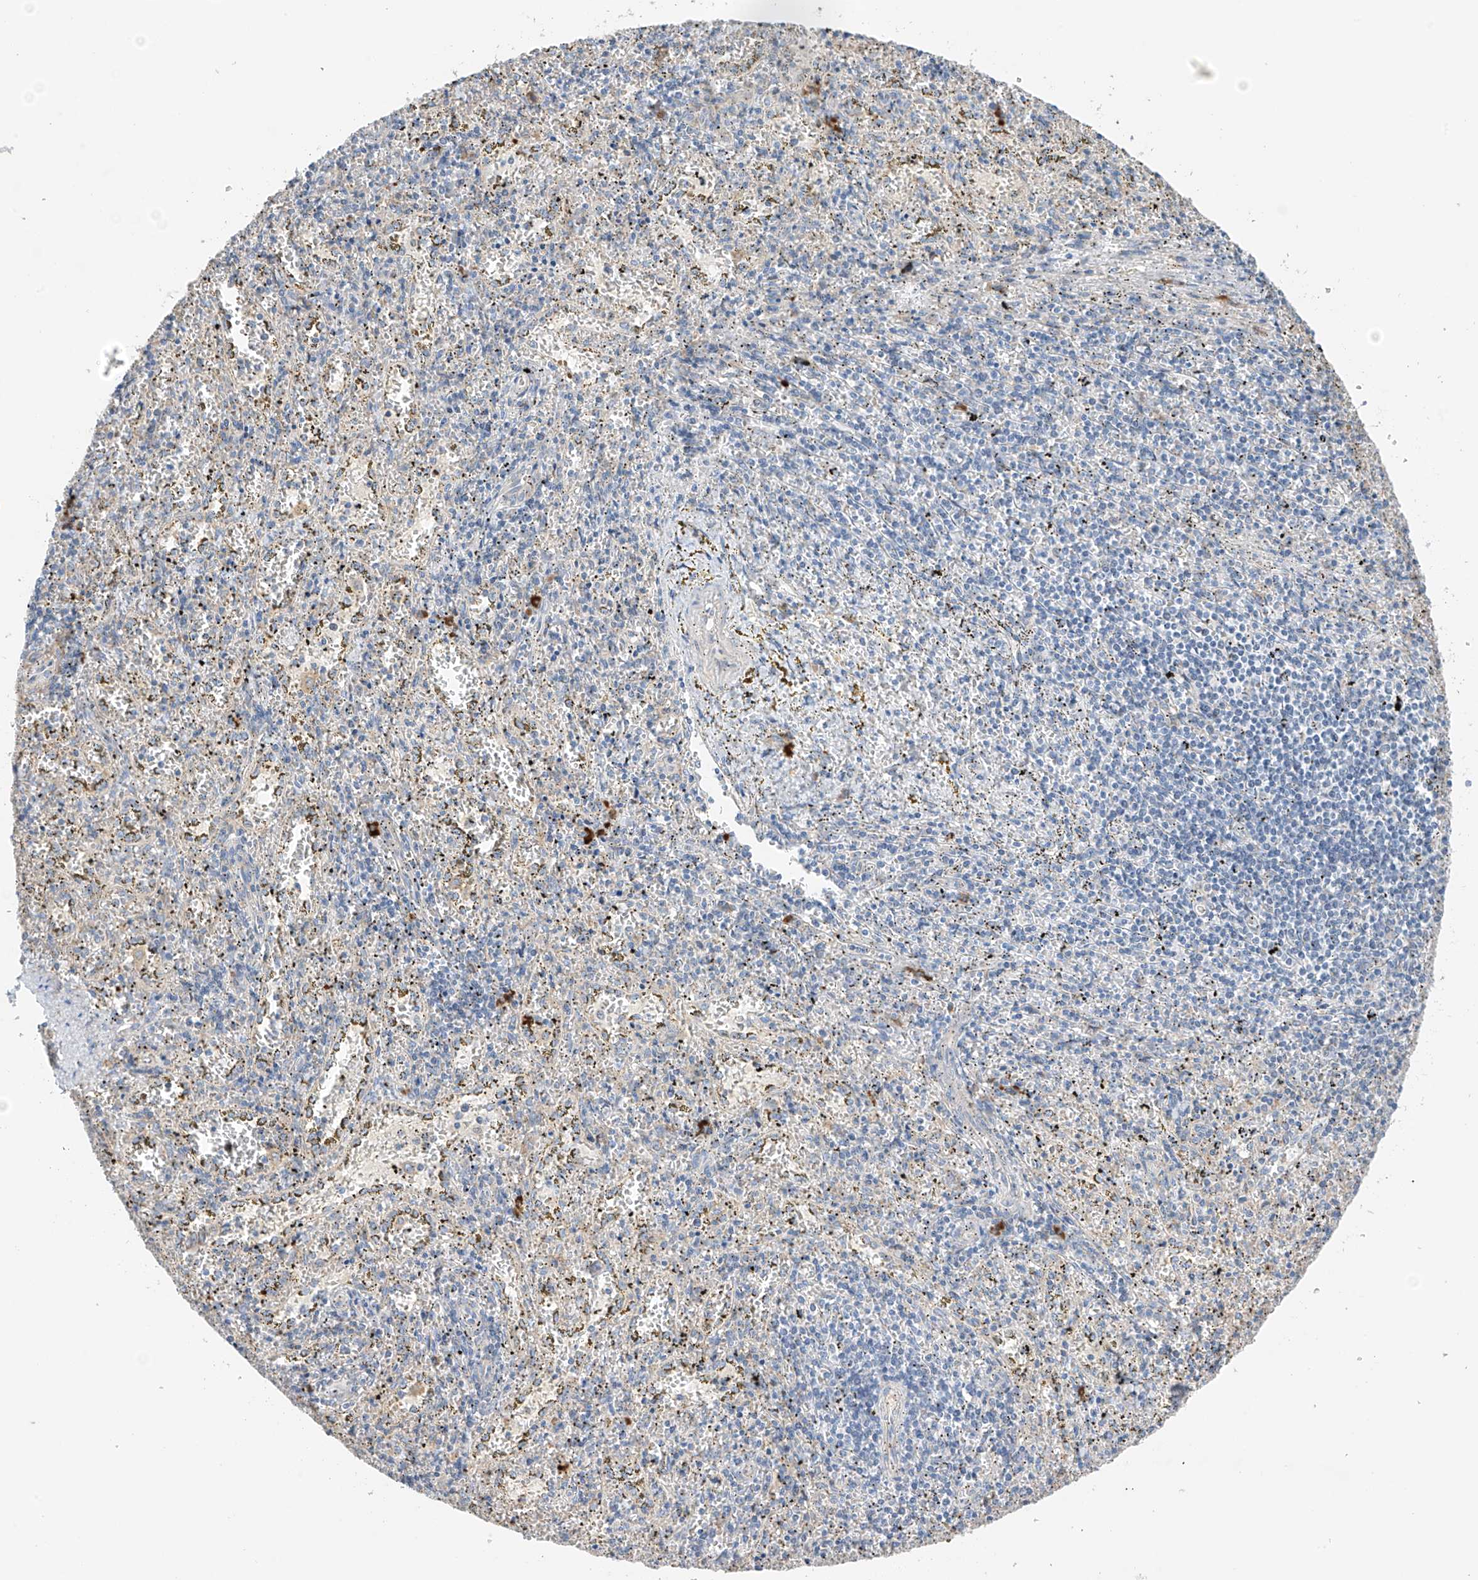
{"staining": {"intensity": "weak", "quantity": "<25%", "location": "cytoplasmic/membranous"}, "tissue": "spleen", "cell_type": "Cells in red pulp", "image_type": "normal", "snomed": [{"axis": "morphology", "description": "Normal tissue, NOS"}, {"axis": "topography", "description": "Spleen"}], "caption": "Immunohistochemical staining of normal human spleen exhibits no significant positivity in cells in red pulp.", "gene": "REC8", "patient": {"sex": "male", "age": 11}}